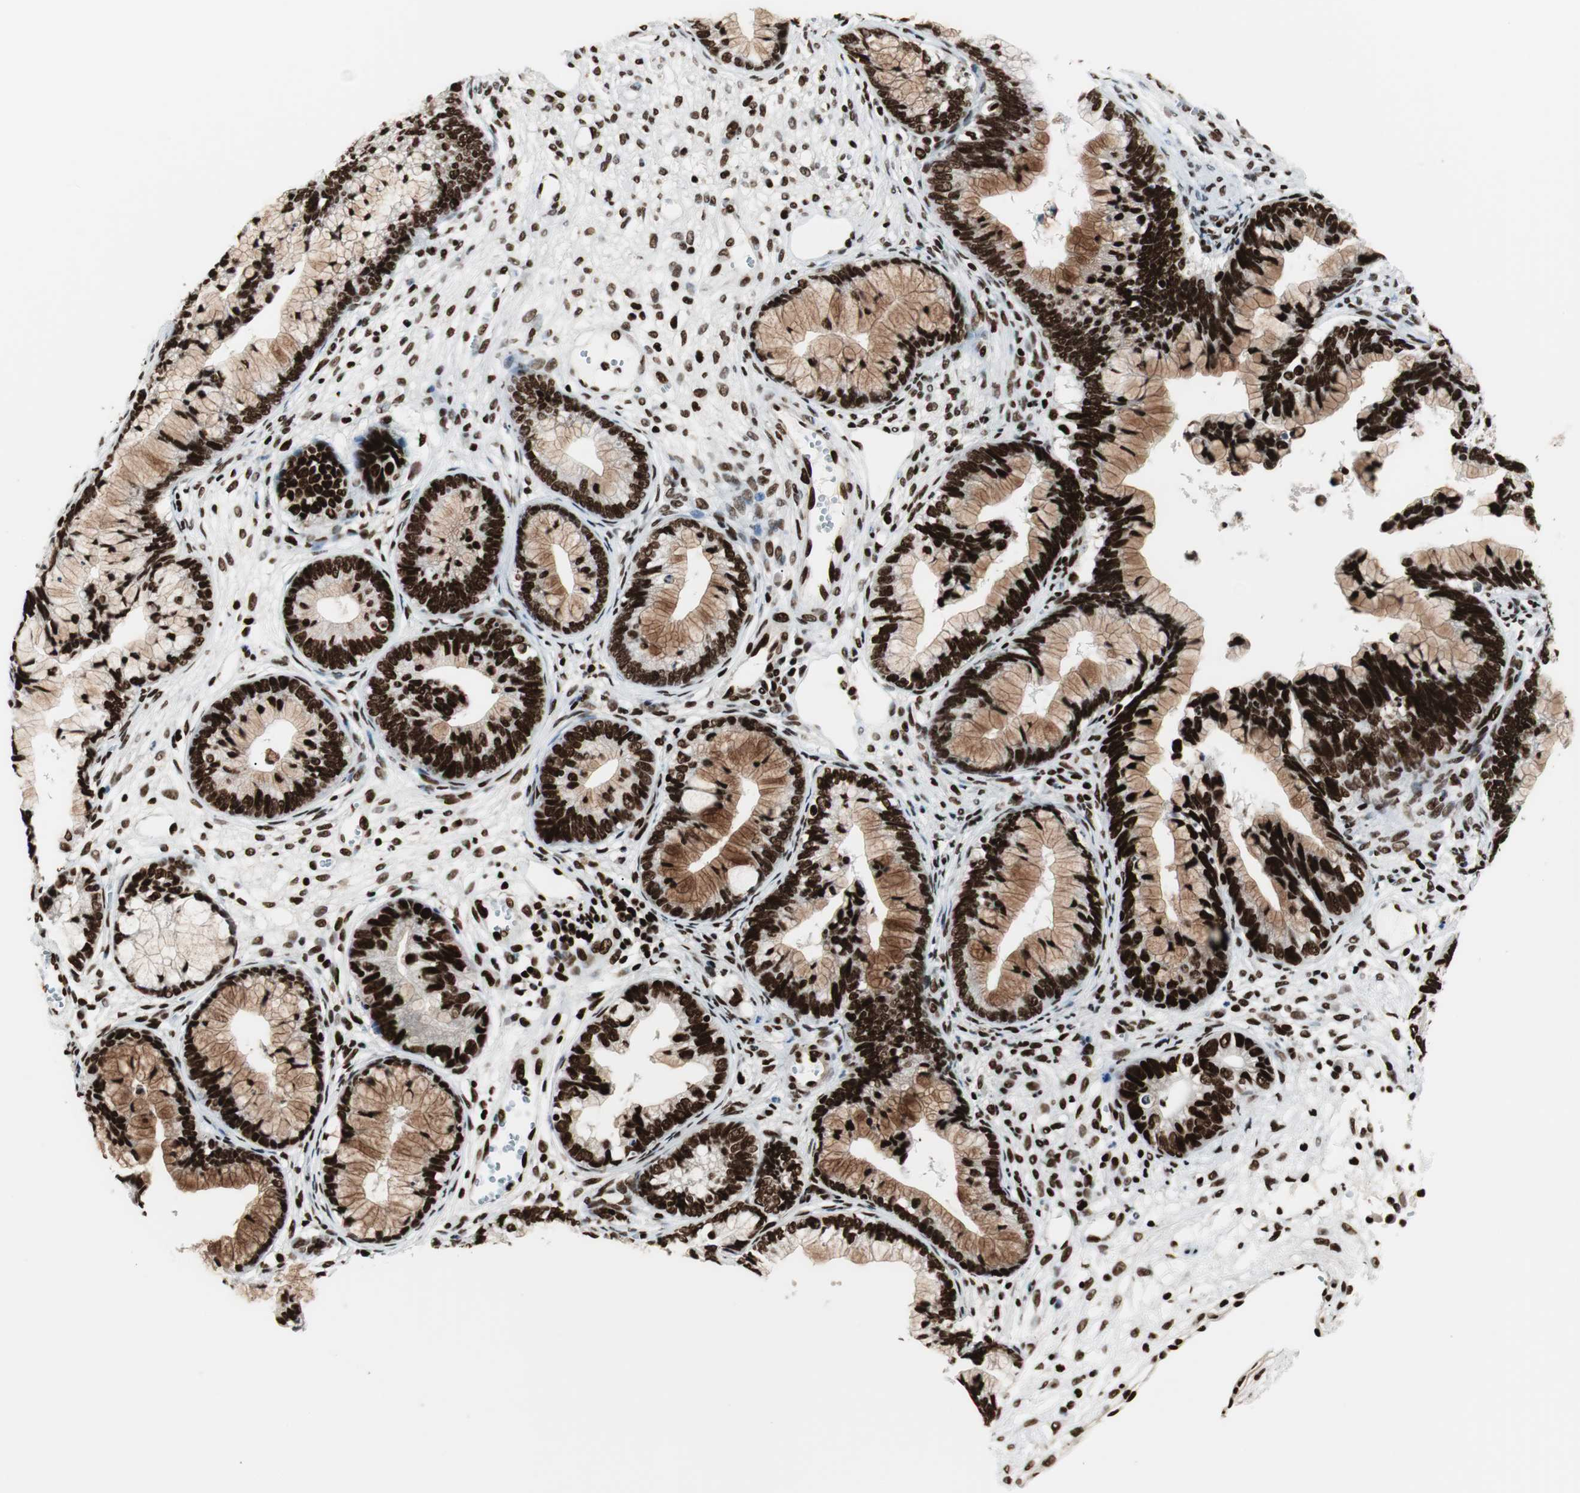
{"staining": {"intensity": "strong", "quantity": ">75%", "location": "cytoplasmic/membranous,nuclear"}, "tissue": "cervical cancer", "cell_type": "Tumor cells", "image_type": "cancer", "snomed": [{"axis": "morphology", "description": "Adenocarcinoma, NOS"}, {"axis": "topography", "description": "Cervix"}], "caption": "Immunohistochemistry image of cervical adenocarcinoma stained for a protein (brown), which displays high levels of strong cytoplasmic/membranous and nuclear staining in about >75% of tumor cells.", "gene": "MTA2", "patient": {"sex": "female", "age": 44}}